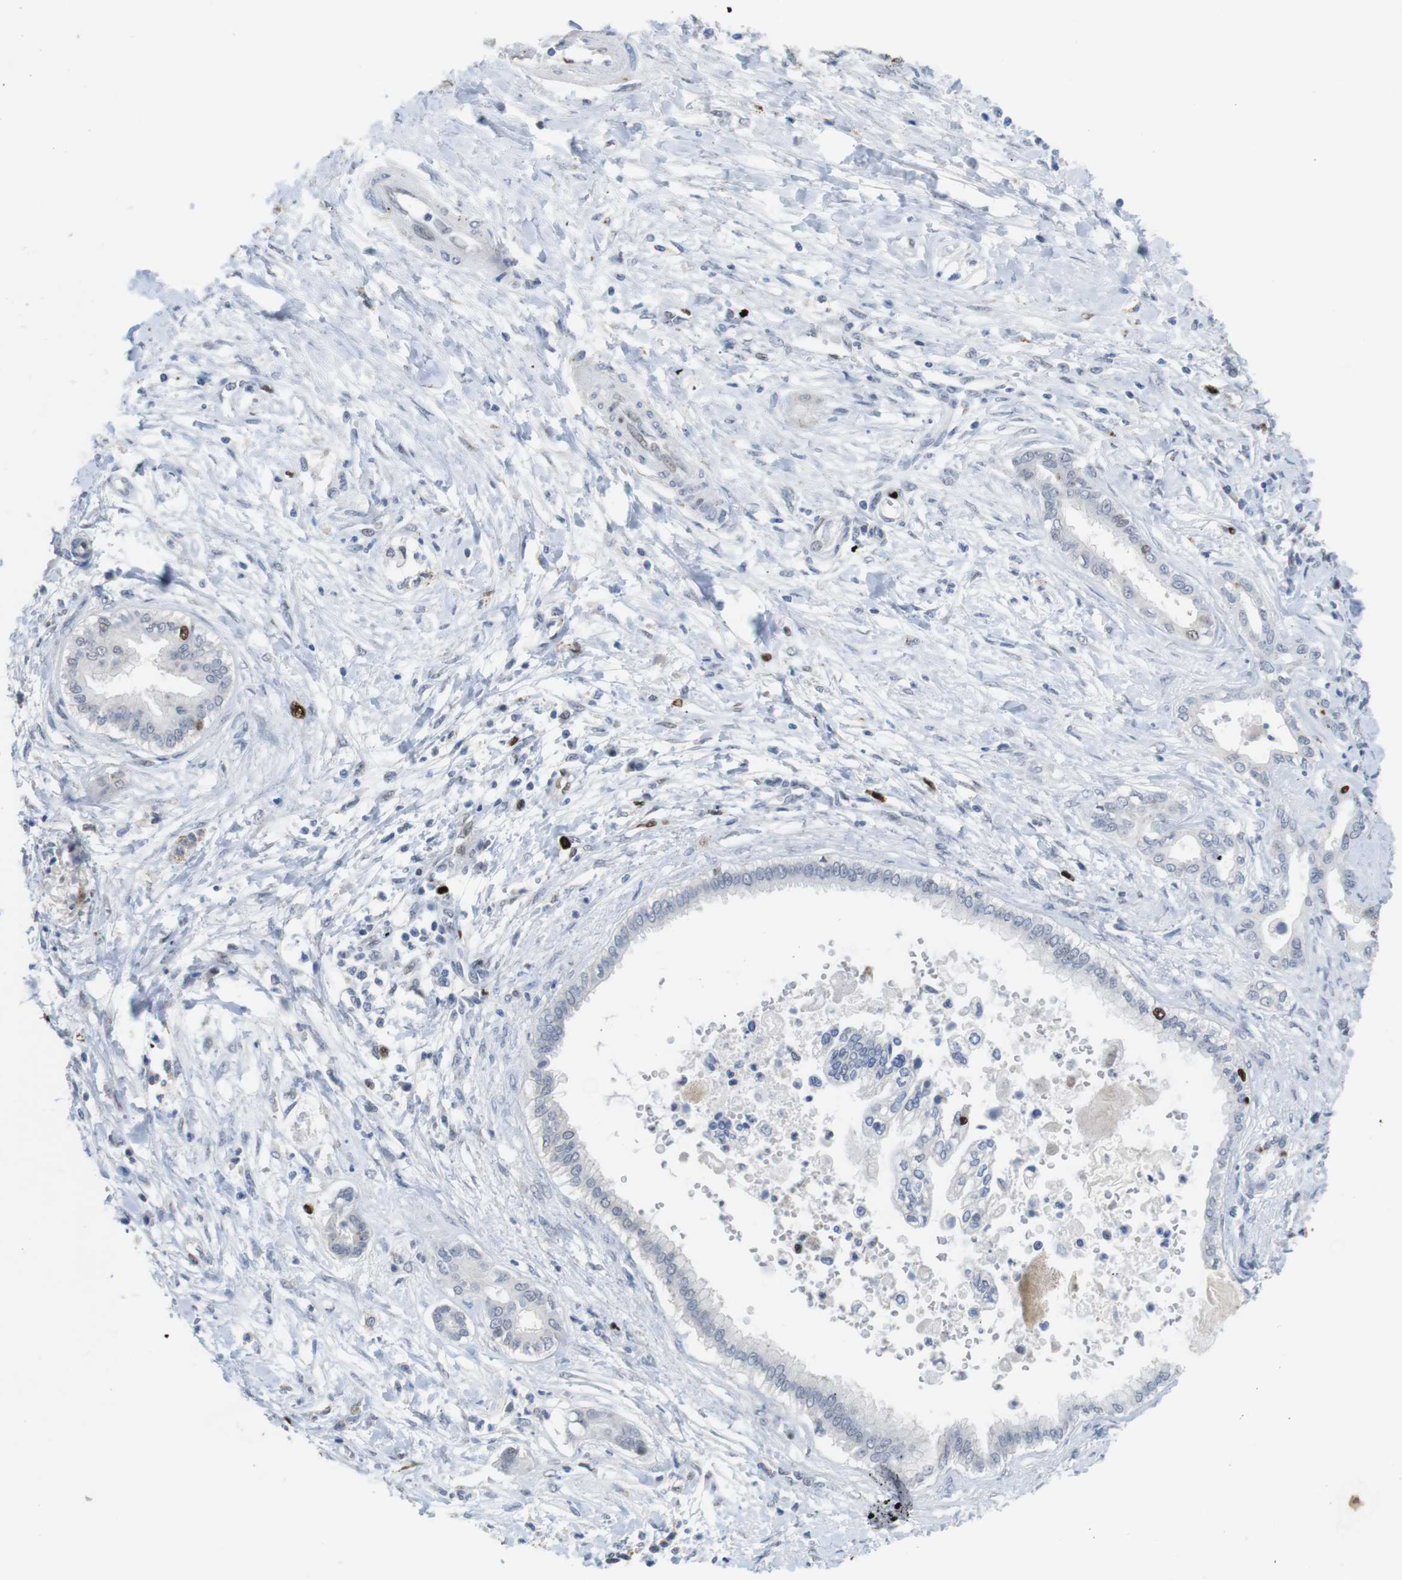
{"staining": {"intensity": "strong", "quantity": "<25%", "location": "nuclear"}, "tissue": "pancreatic cancer", "cell_type": "Tumor cells", "image_type": "cancer", "snomed": [{"axis": "morphology", "description": "Adenocarcinoma, NOS"}, {"axis": "topography", "description": "Pancreas"}], "caption": "Immunohistochemistry micrograph of pancreatic adenocarcinoma stained for a protein (brown), which exhibits medium levels of strong nuclear expression in about <25% of tumor cells.", "gene": "KPNA2", "patient": {"sex": "male", "age": 56}}